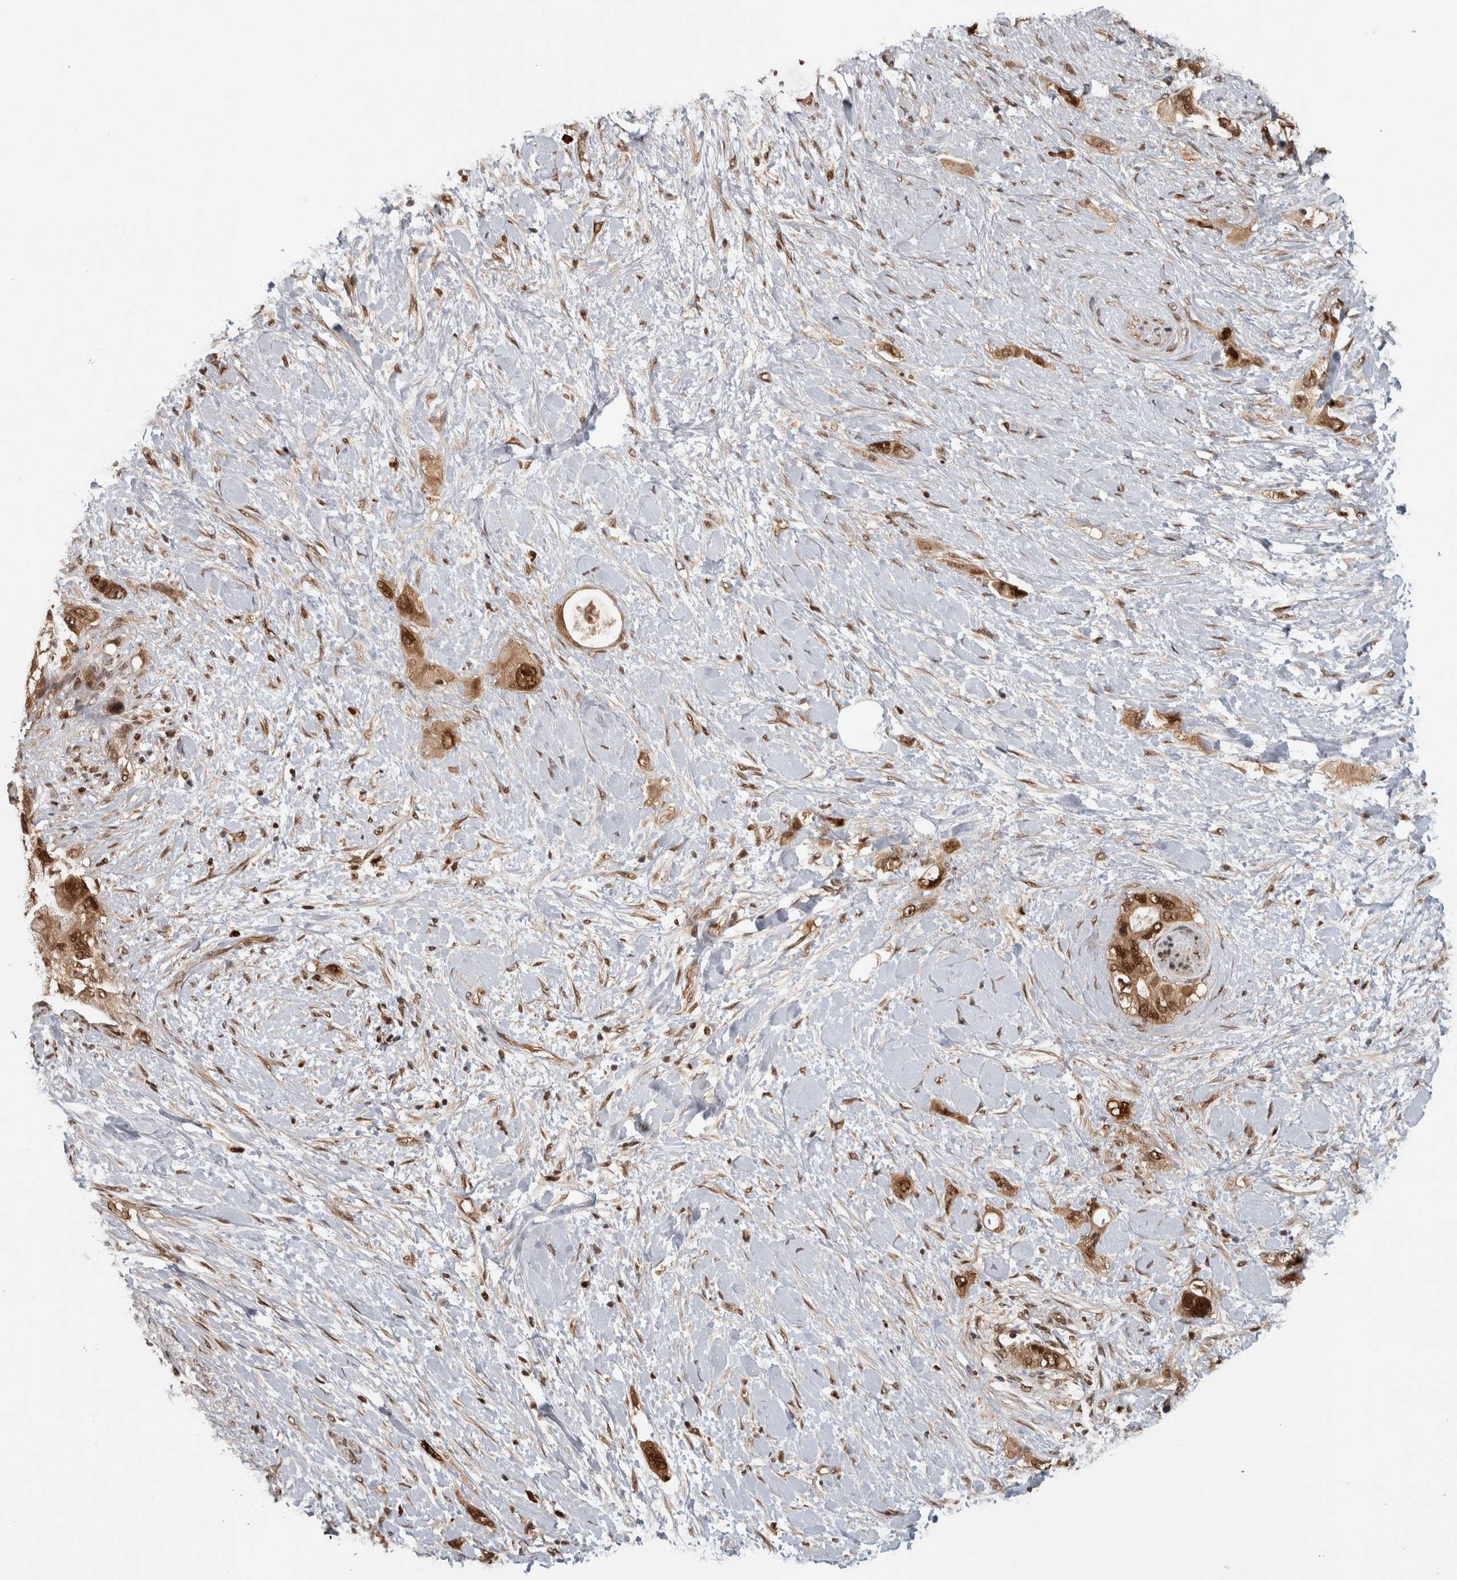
{"staining": {"intensity": "strong", "quantity": ">75%", "location": "cytoplasmic/membranous,nuclear"}, "tissue": "pancreatic cancer", "cell_type": "Tumor cells", "image_type": "cancer", "snomed": [{"axis": "morphology", "description": "Adenocarcinoma, NOS"}, {"axis": "topography", "description": "Pancreas"}], "caption": "Protein staining demonstrates strong cytoplasmic/membranous and nuclear expression in about >75% of tumor cells in adenocarcinoma (pancreatic). (DAB IHC, brown staining for protein, blue staining for nuclei).", "gene": "RPS6KA4", "patient": {"sex": "female", "age": 56}}